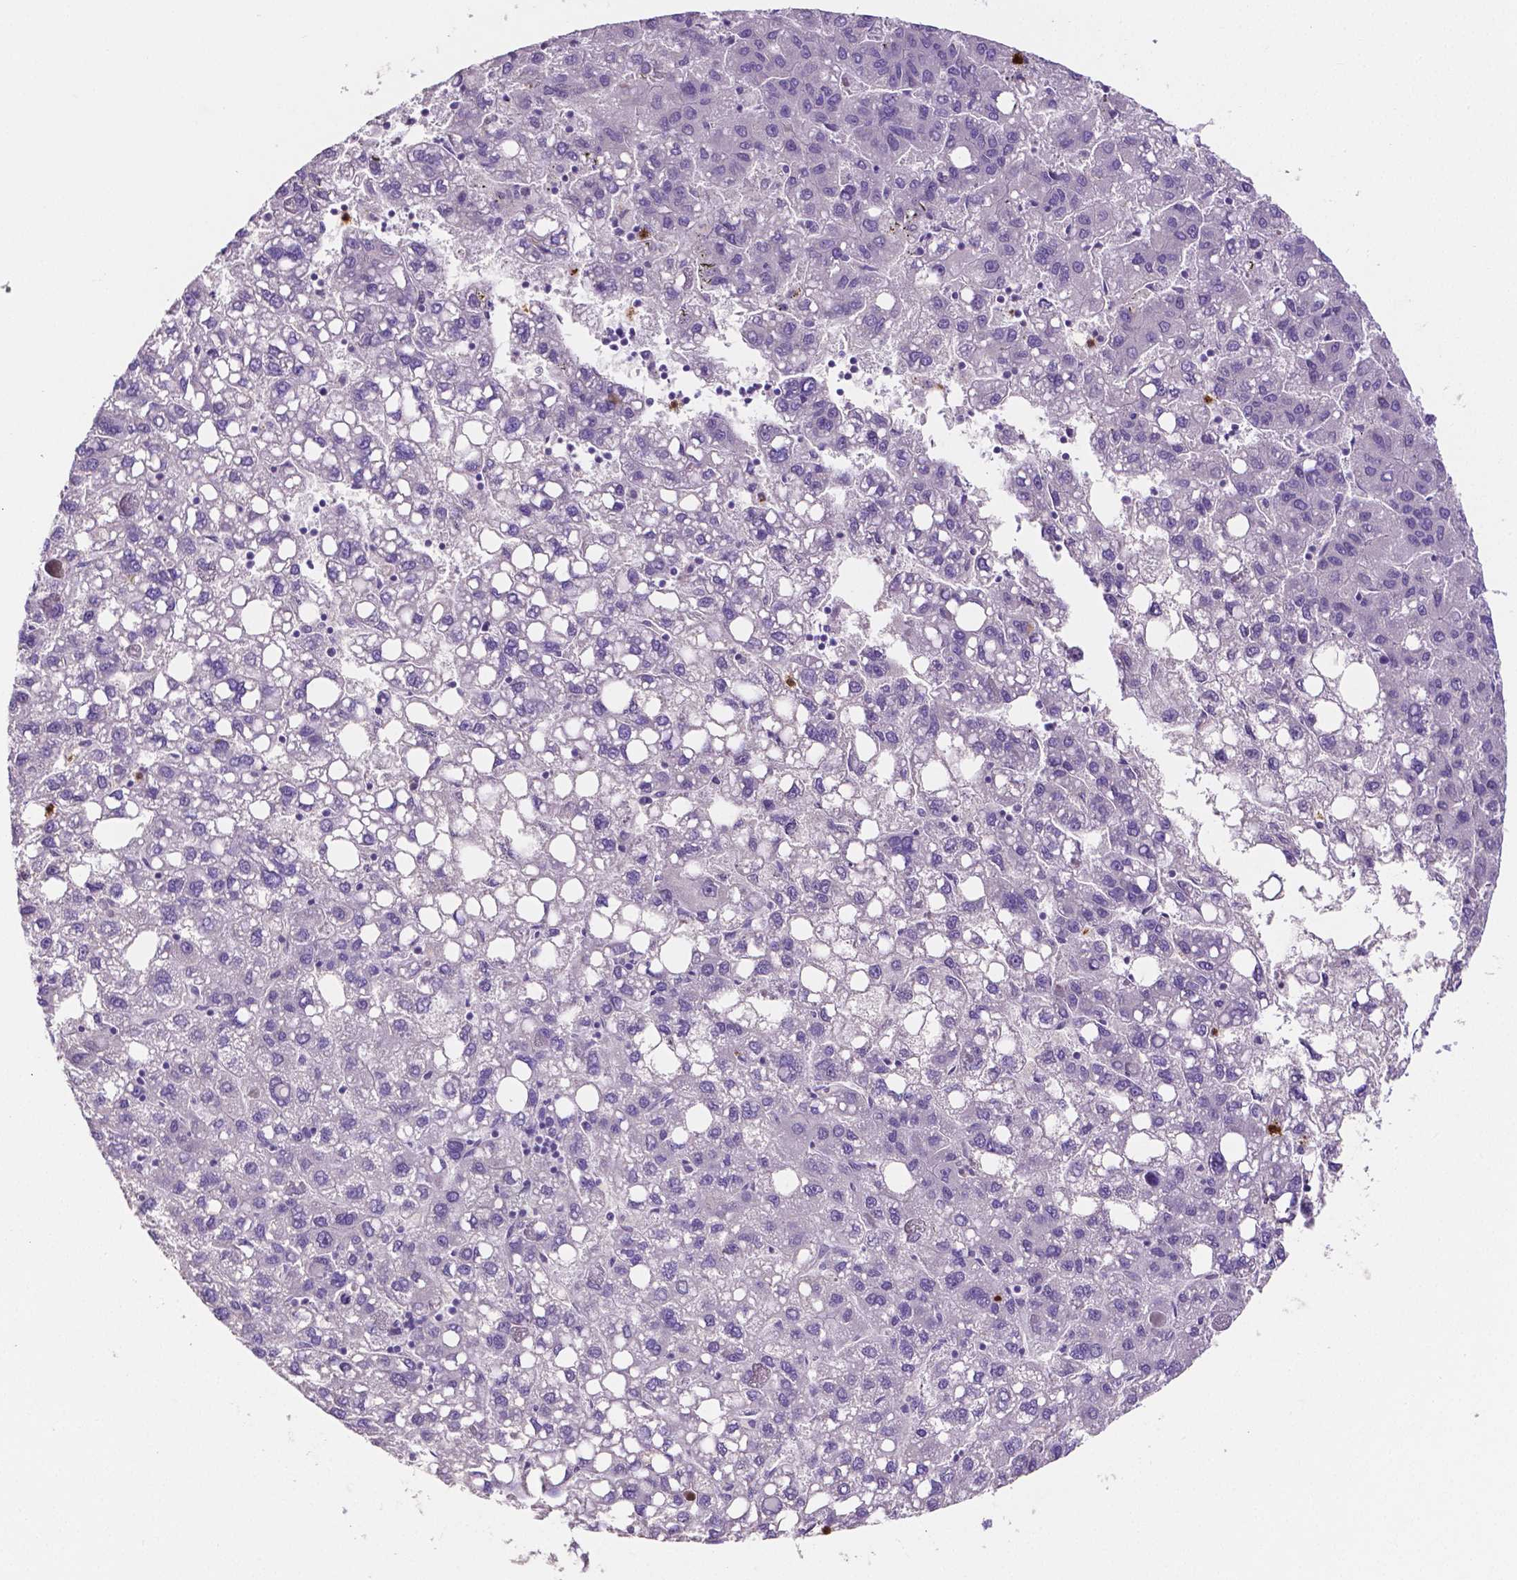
{"staining": {"intensity": "negative", "quantity": "none", "location": "none"}, "tissue": "liver cancer", "cell_type": "Tumor cells", "image_type": "cancer", "snomed": [{"axis": "morphology", "description": "Carcinoma, Hepatocellular, NOS"}, {"axis": "topography", "description": "Liver"}], "caption": "The immunohistochemistry (IHC) image has no significant staining in tumor cells of liver cancer tissue. (DAB immunohistochemistry, high magnification).", "gene": "MMP9", "patient": {"sex": "female", "age": 82}}